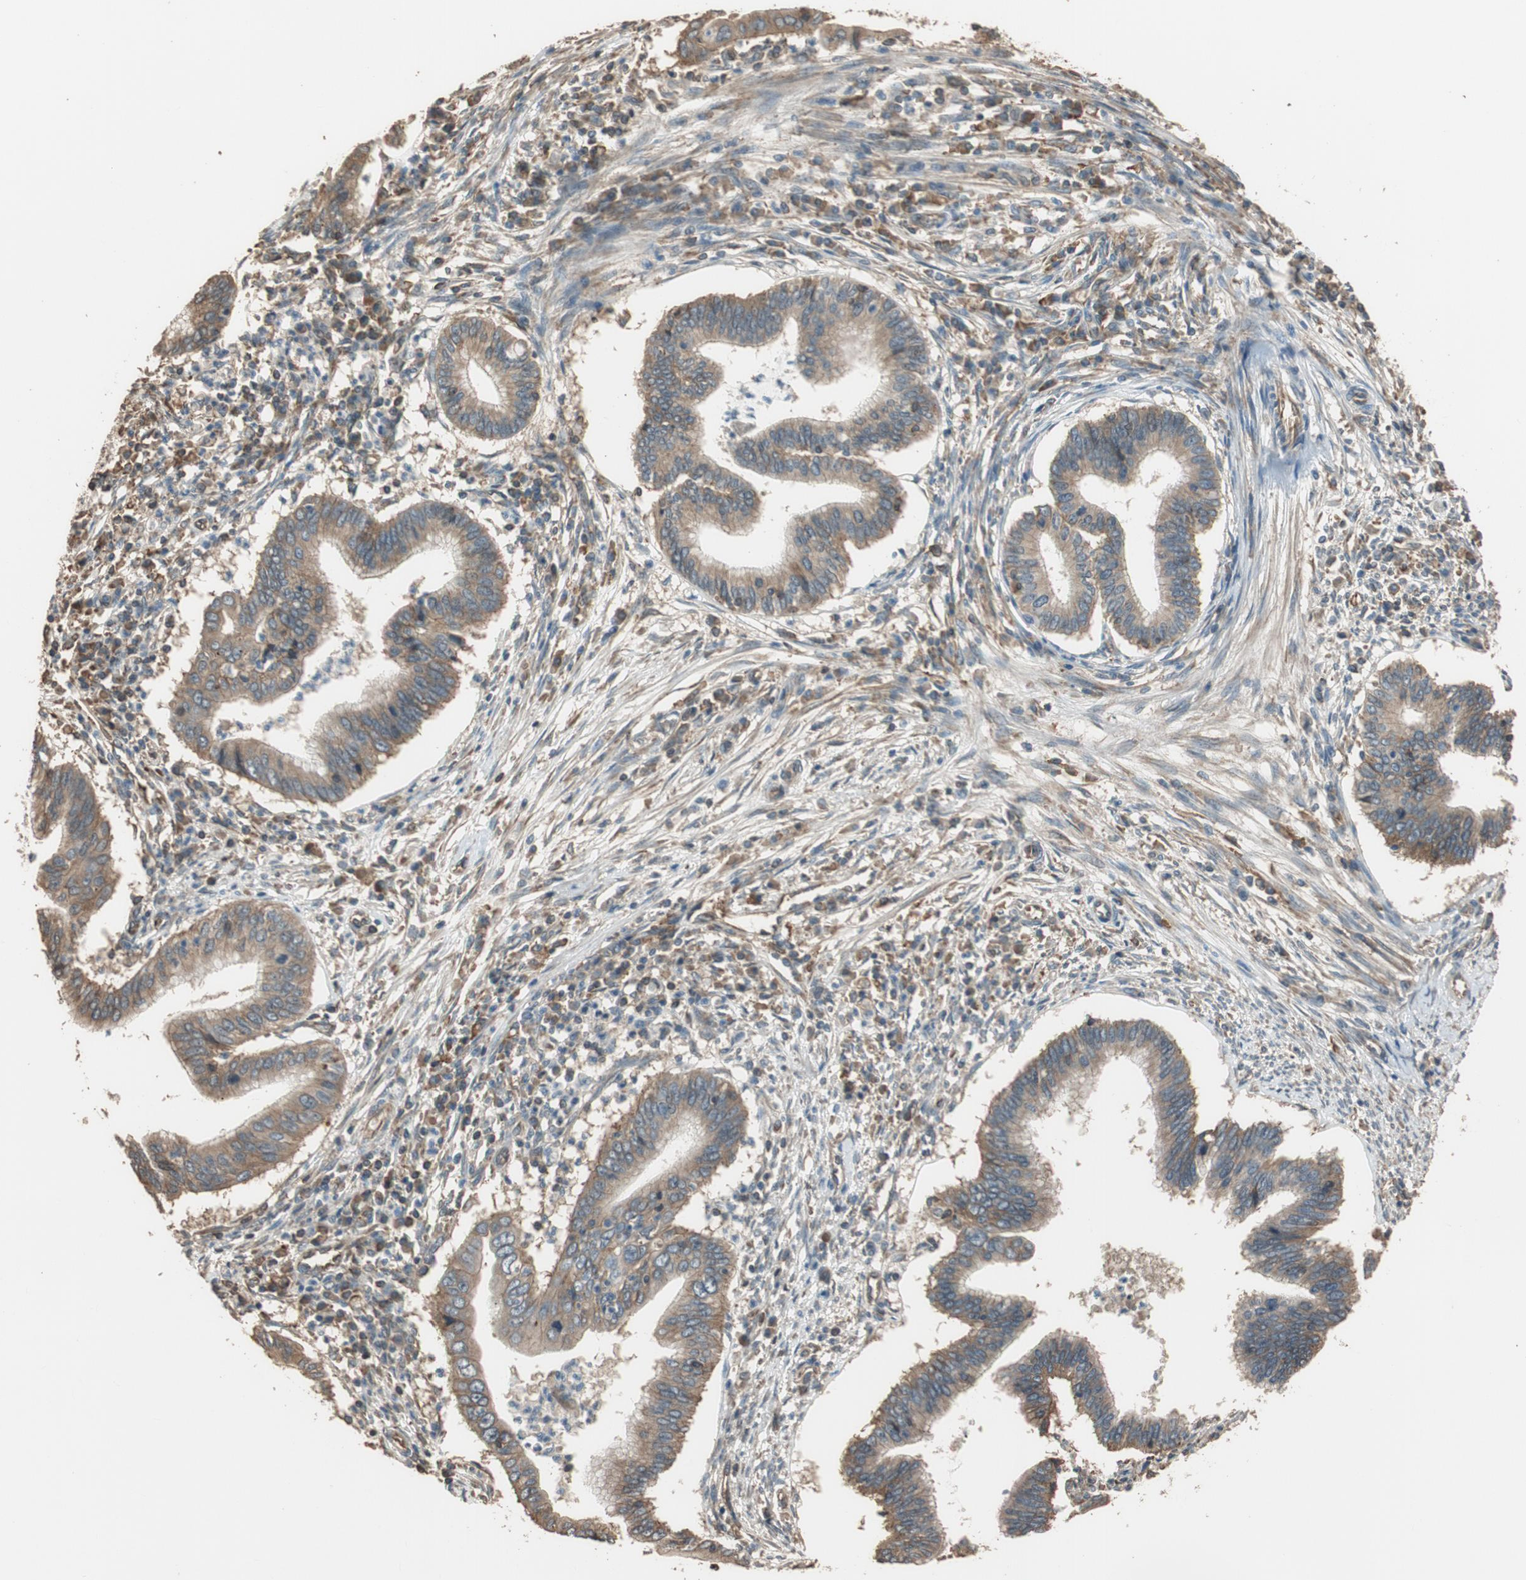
{"staining": {"intensity": "weak", "quantity": ">75%", "location": "cytoplasmic/membranous"}, "tissue": "cervical cancer", "cell_type": "Tumor cells", "image_type": "cancer", "snomed": [{"axis": "morphology", "description": "Adenocarcinoma, NOS"}, {"axis": "topography", "description": "Cervix"}], "caption": "IHC image of human adenocarcinoma (cervical) stained for a protein (brown), which exhibits low levels of weak cytoplasmic/membranous expression in approximately >75% of tumor cells.", "gene": "MST1R", "patient": {"sex": "female", "age": 36}}